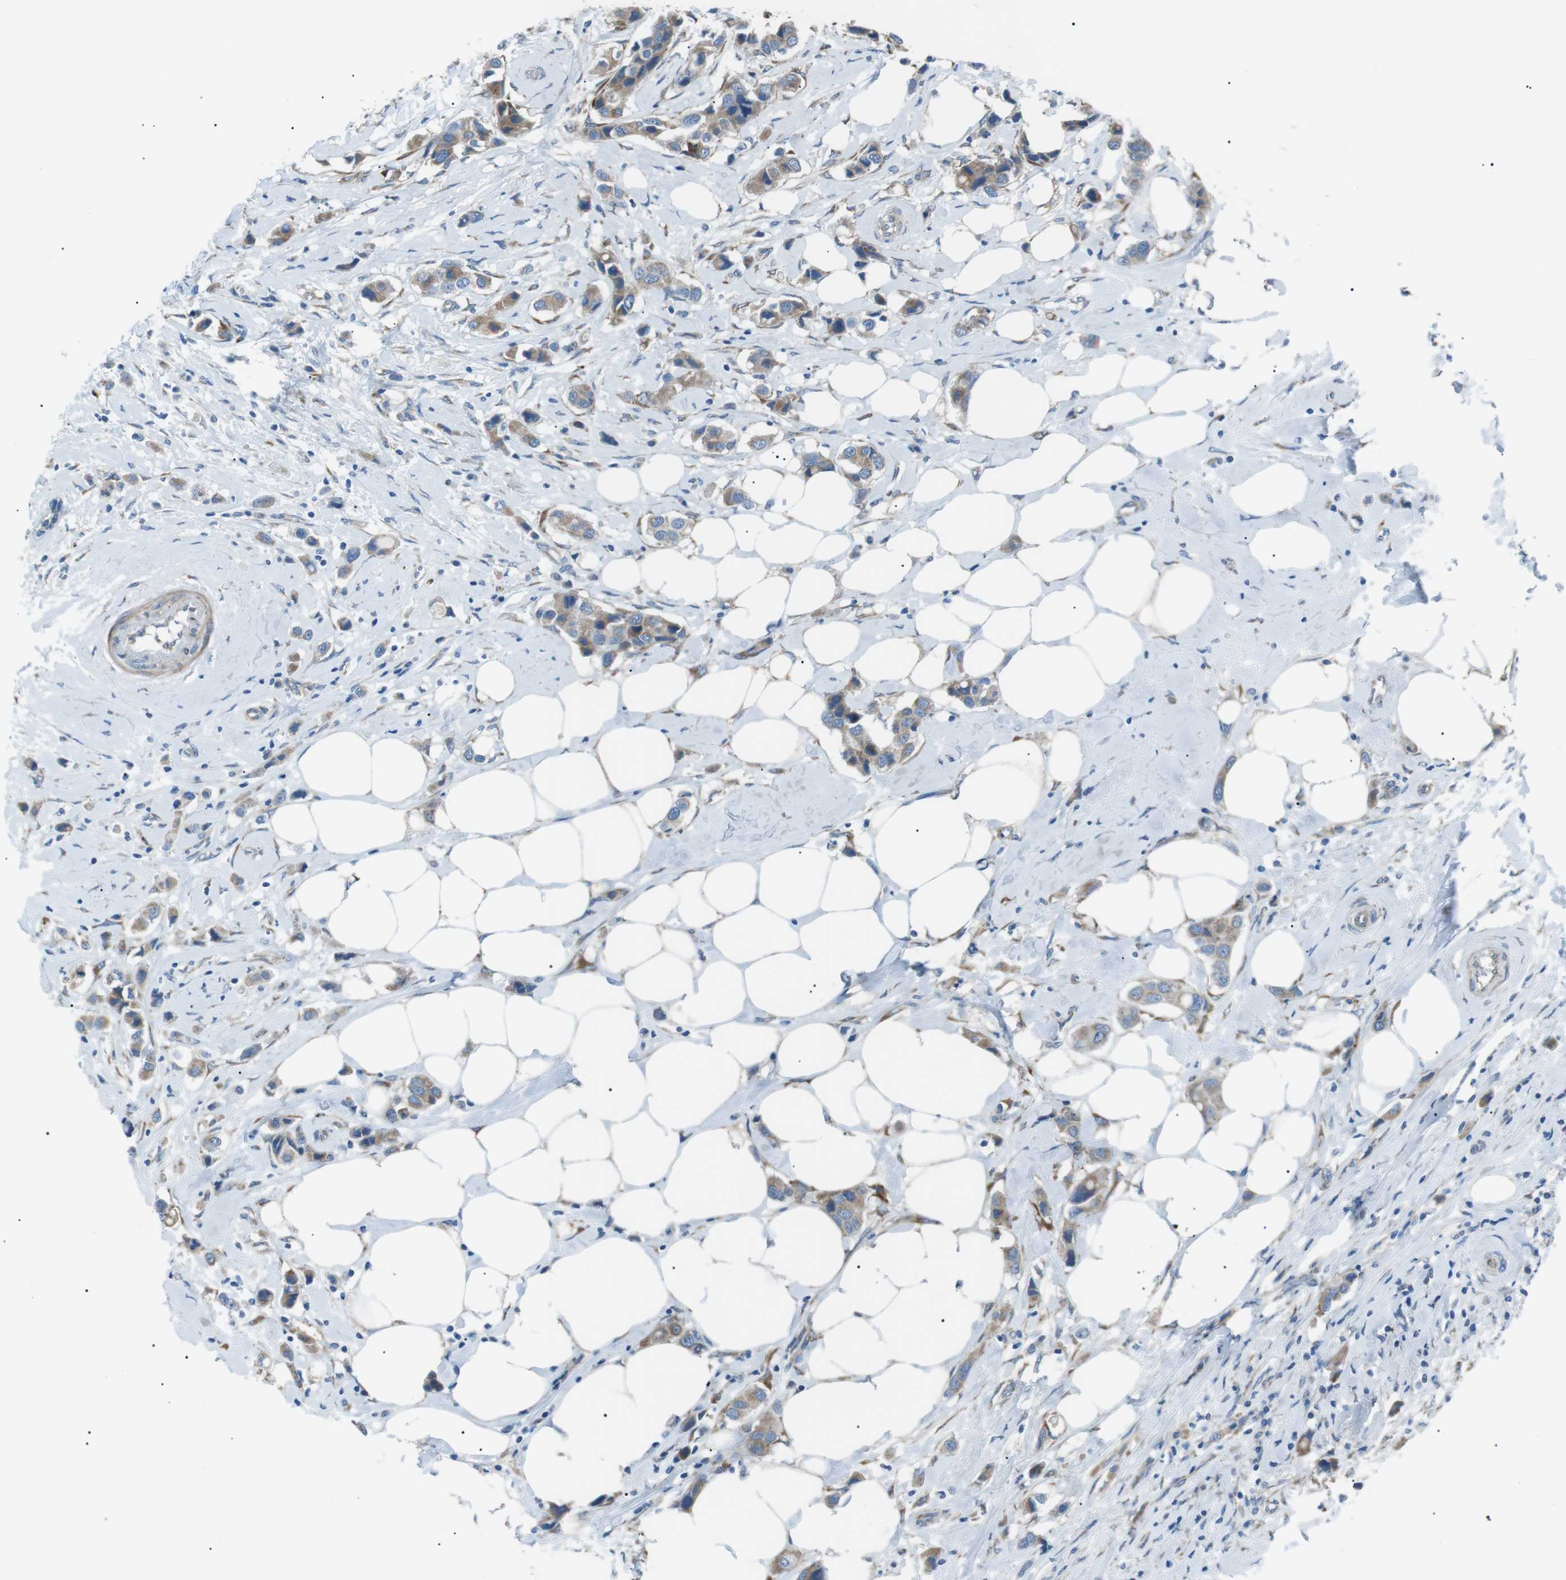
{"staining": {"intensity": "moderate", "quantity": ">75%", "location": "cytoplasmic/membranous"}, "tissue": "breast cancer", "cell_type": "Tumor cells", "image_type": "cancer", "snomed": [{"axis": "morphology", "description": "Normal tissue, NOS"}, {"axis": "morphology", "description": "Duct carcinoma"}, {"axis": "topography", "description": "Breast"}], "caption": "Tumor cells display medium levels of moderate cytoplasmic/membranous staining in approximately >75% of cells in human breast cancer.", "gene": "MTARC2", "patient": {"sex": "female", "age": 50}}